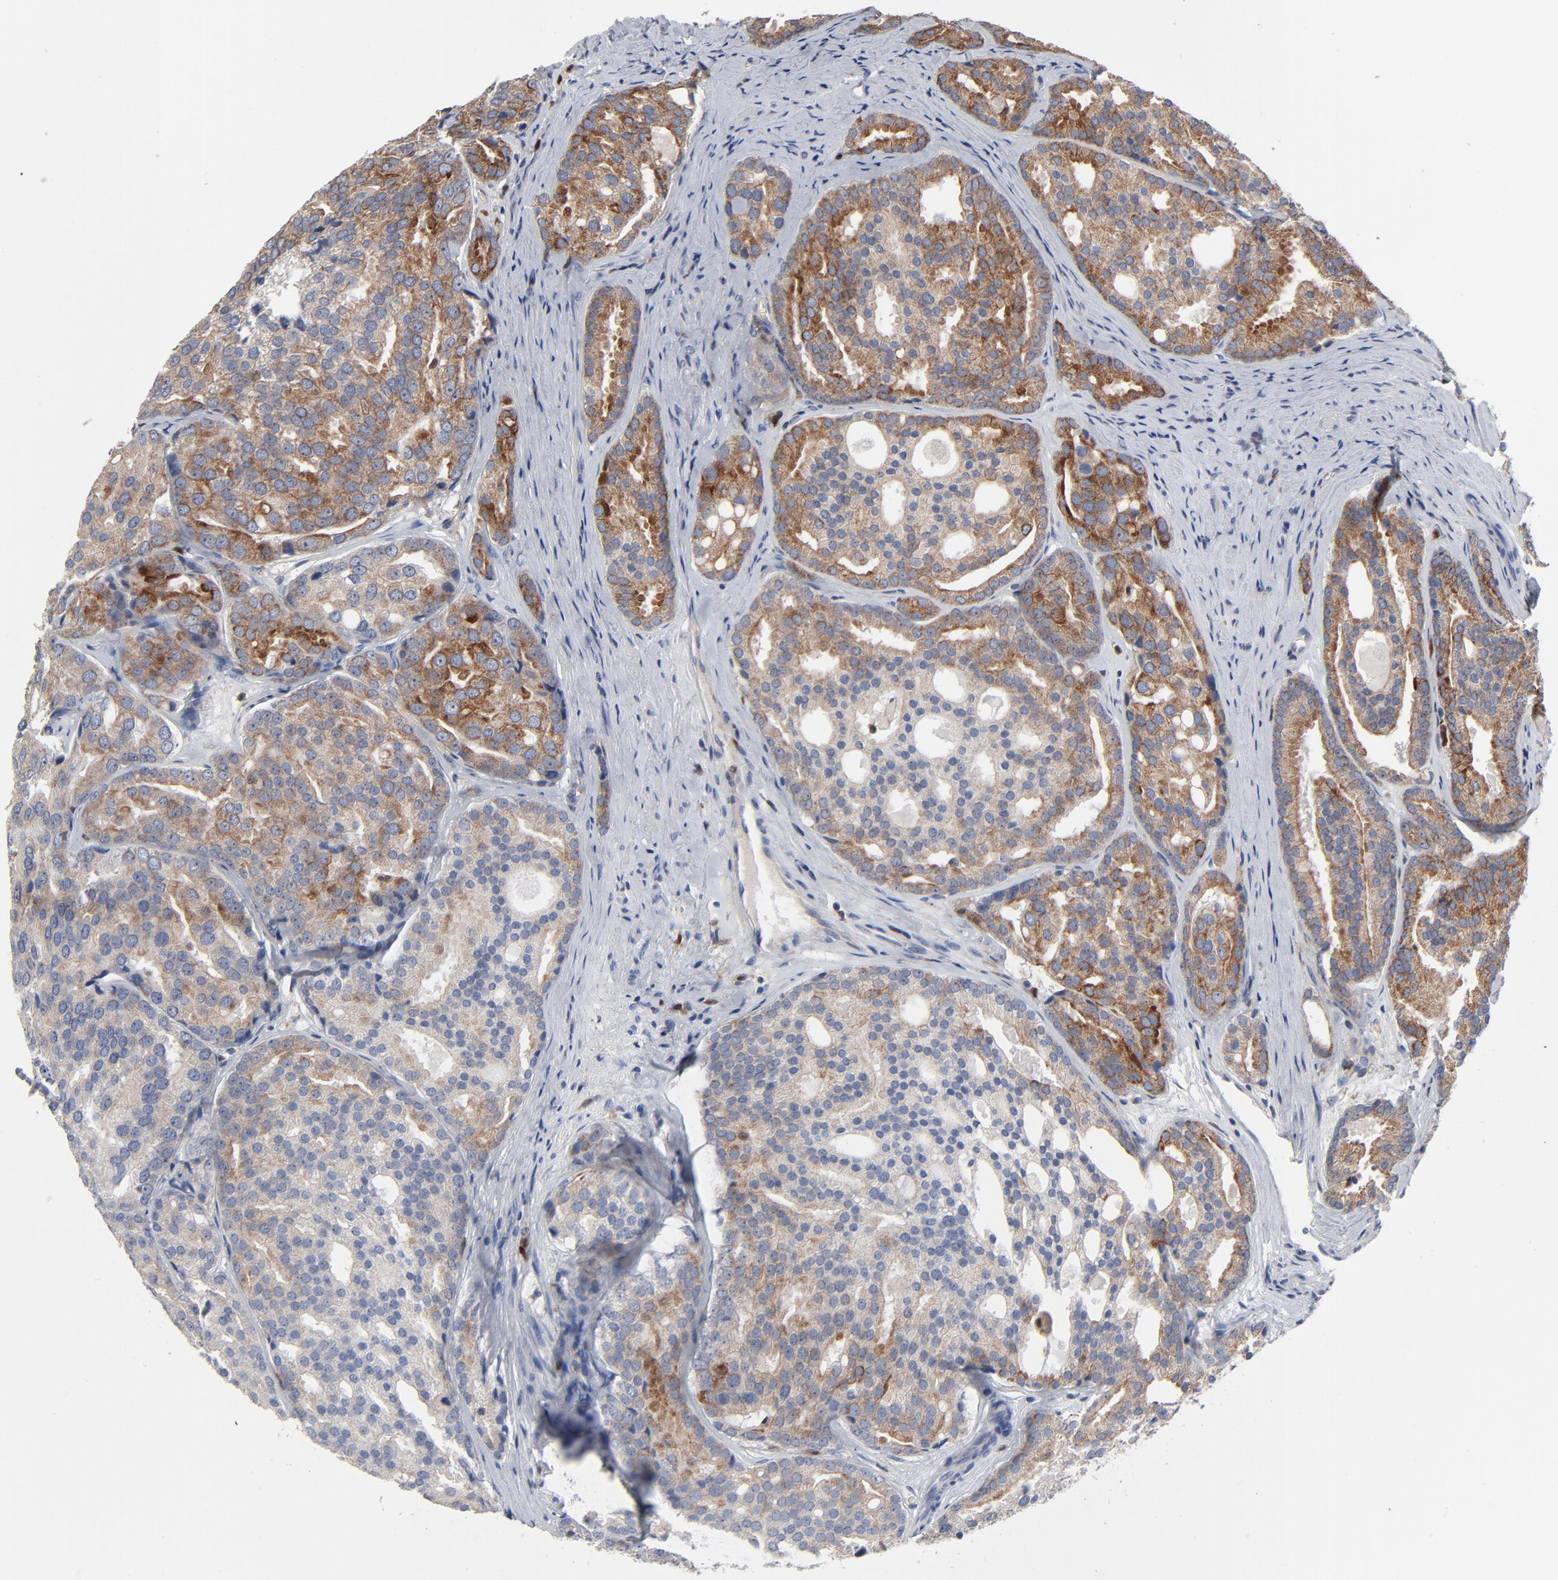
{"staining": {"intensity": "moderate", "quantity": ">75%", "location": "cytoplasmic/membranous"}, "tissue": "prostate cancer", "cell_type": "Tumor cells", "image_type": "cancer", "snomed": [{"axis": "morphology", "description": "Adenocarcinoma, High grade"}, {"axis": "topography", "description": "Prostate"}], "caption": "Protein expression analysis of prostate adenocarcinoma (high-grade) exhibits moderate cytoplasmic/membranous staining in about >75% of tumor cells. Nuclei are stained in blue.", "gene": "BID", "patient": {"sex": "male", "age": 64}}